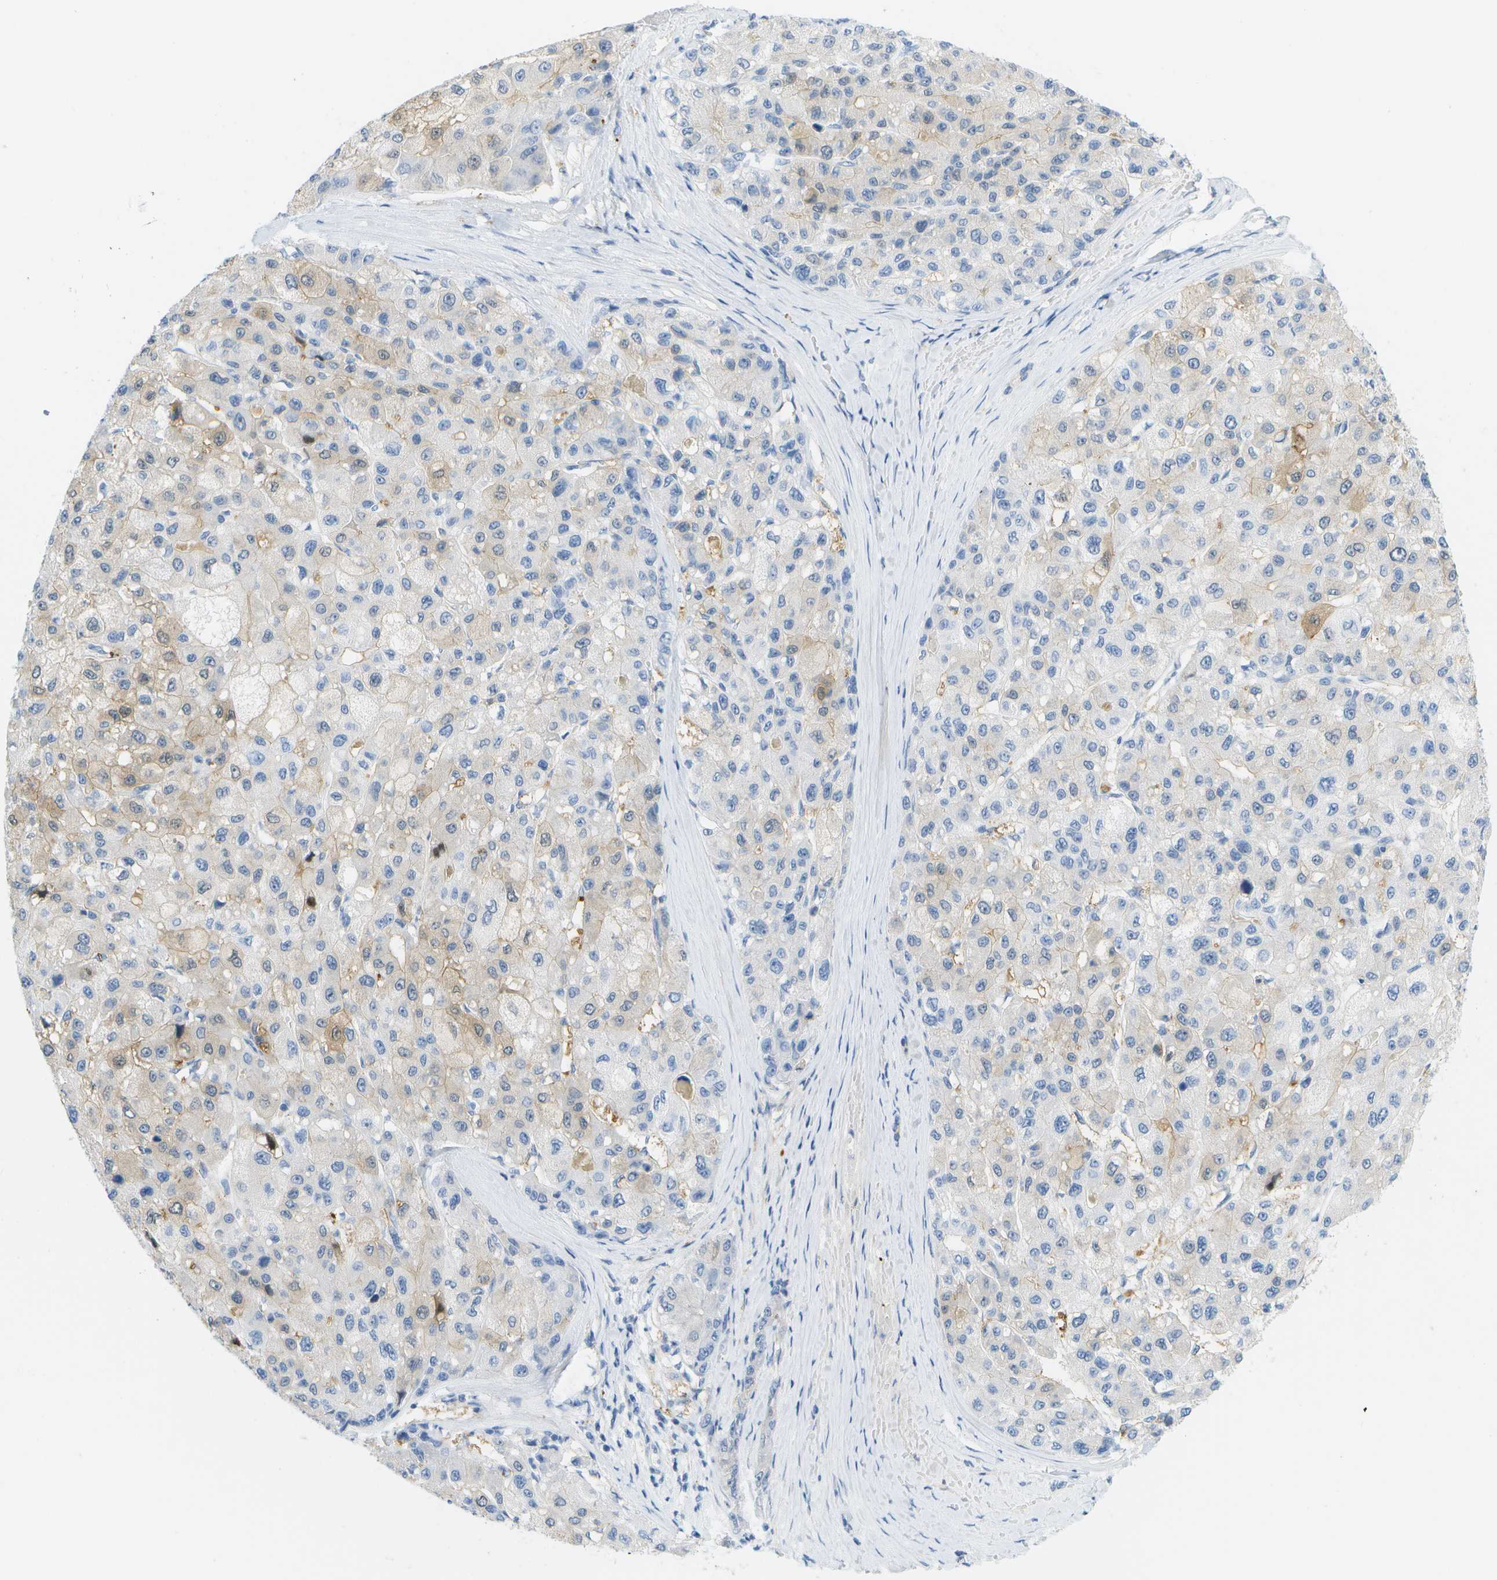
{"staining": {"intensity": "negative", "quantity": "none", "location": "none"}, "tissue": "liver cancer", "cell_type": "Tumor cells", "image_type": "cancer", "snomed": [{"axis": "morphology", "description": "Carcinoma, Hepatocellular, NOS"}, {"axis": "topography", "description": "Liver"}], "caption": "The immunohistochemistry micrograph has no significant positivity in tumor cells of liver cancer (hepatocellular carcinoma) tissue.", "gene": "CUL9", "patient": {"sex": "male", "age": 80}}